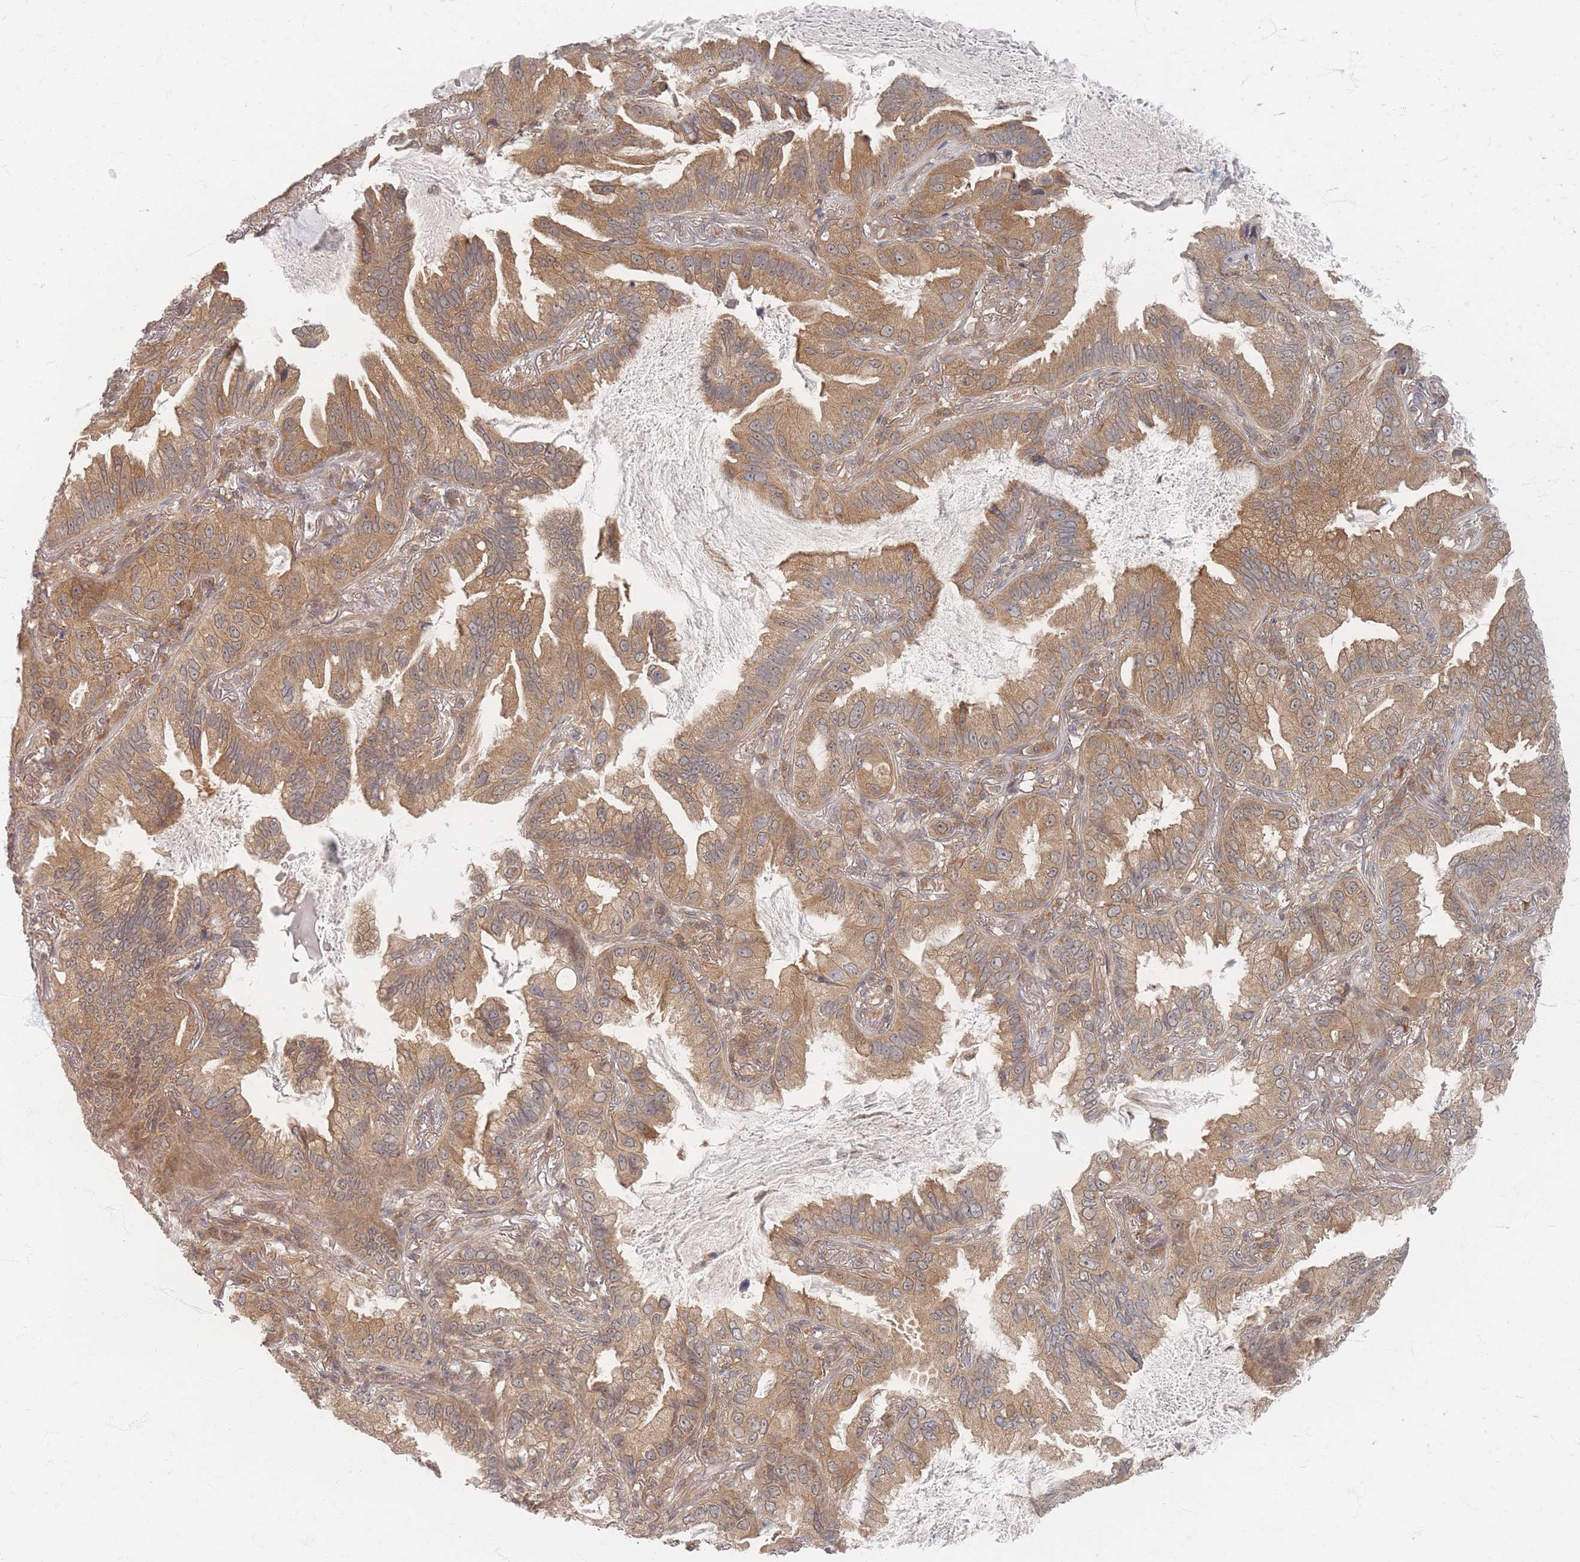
{"staining": {"intensity": "moderate", "quantity": ">75%", "location": "cytoplasmic/membranous"}, "tissue": "lung cancer", "cell_type": "Tumor cells", "image_type": "cancer", "snomed": [{"axis": "morphology", "description": "Adenocarcinoma, NOS"}, {"axis": "topography", "description": "Lung"}], "caption": "Human lung cancer (adenocarcinoma) stained for a protein (brown) exhibits moderate cytoplasmic/membranous positive expression in about >75% of tumor cells.", "gene": "PSMD9", "patient": {"sex": "female", "age": 69}}